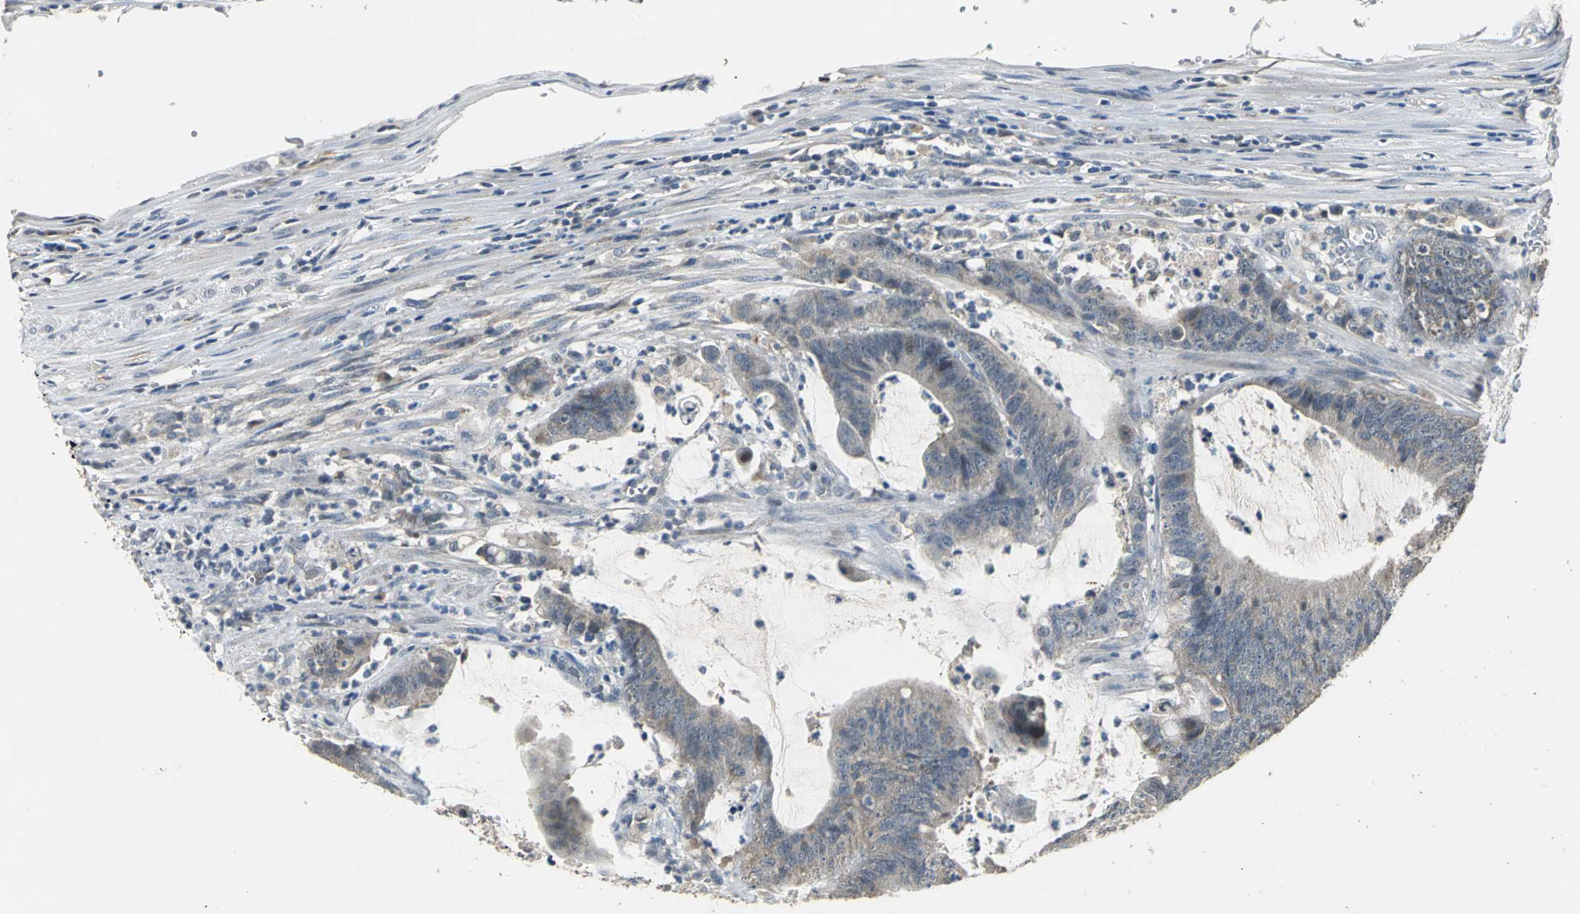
{"staining": {"intensity": "weak", "quantity": ">75%", "location": "cytoplasmic/membranous"}, "tissue": "colorectal cancer", "cell_type": "Tumor cells", "image_type": "cancer", "snomed": [{"axis": "morphology", "description": "Adenocarcinoma, NOS"}, {"axis": "topography", "description": "Rectum"}], "caption": "Colorectal adenocarcinoma tissue displays weak cytoplasmic/membranous staining in about >75% of tumor cells, visualized by immunohistochemistry. (brown staining indicates protein expression, while blue staining denotes nuclei).", "gene": "JADE3", "patient": {"sex": "female", "age": 66}}